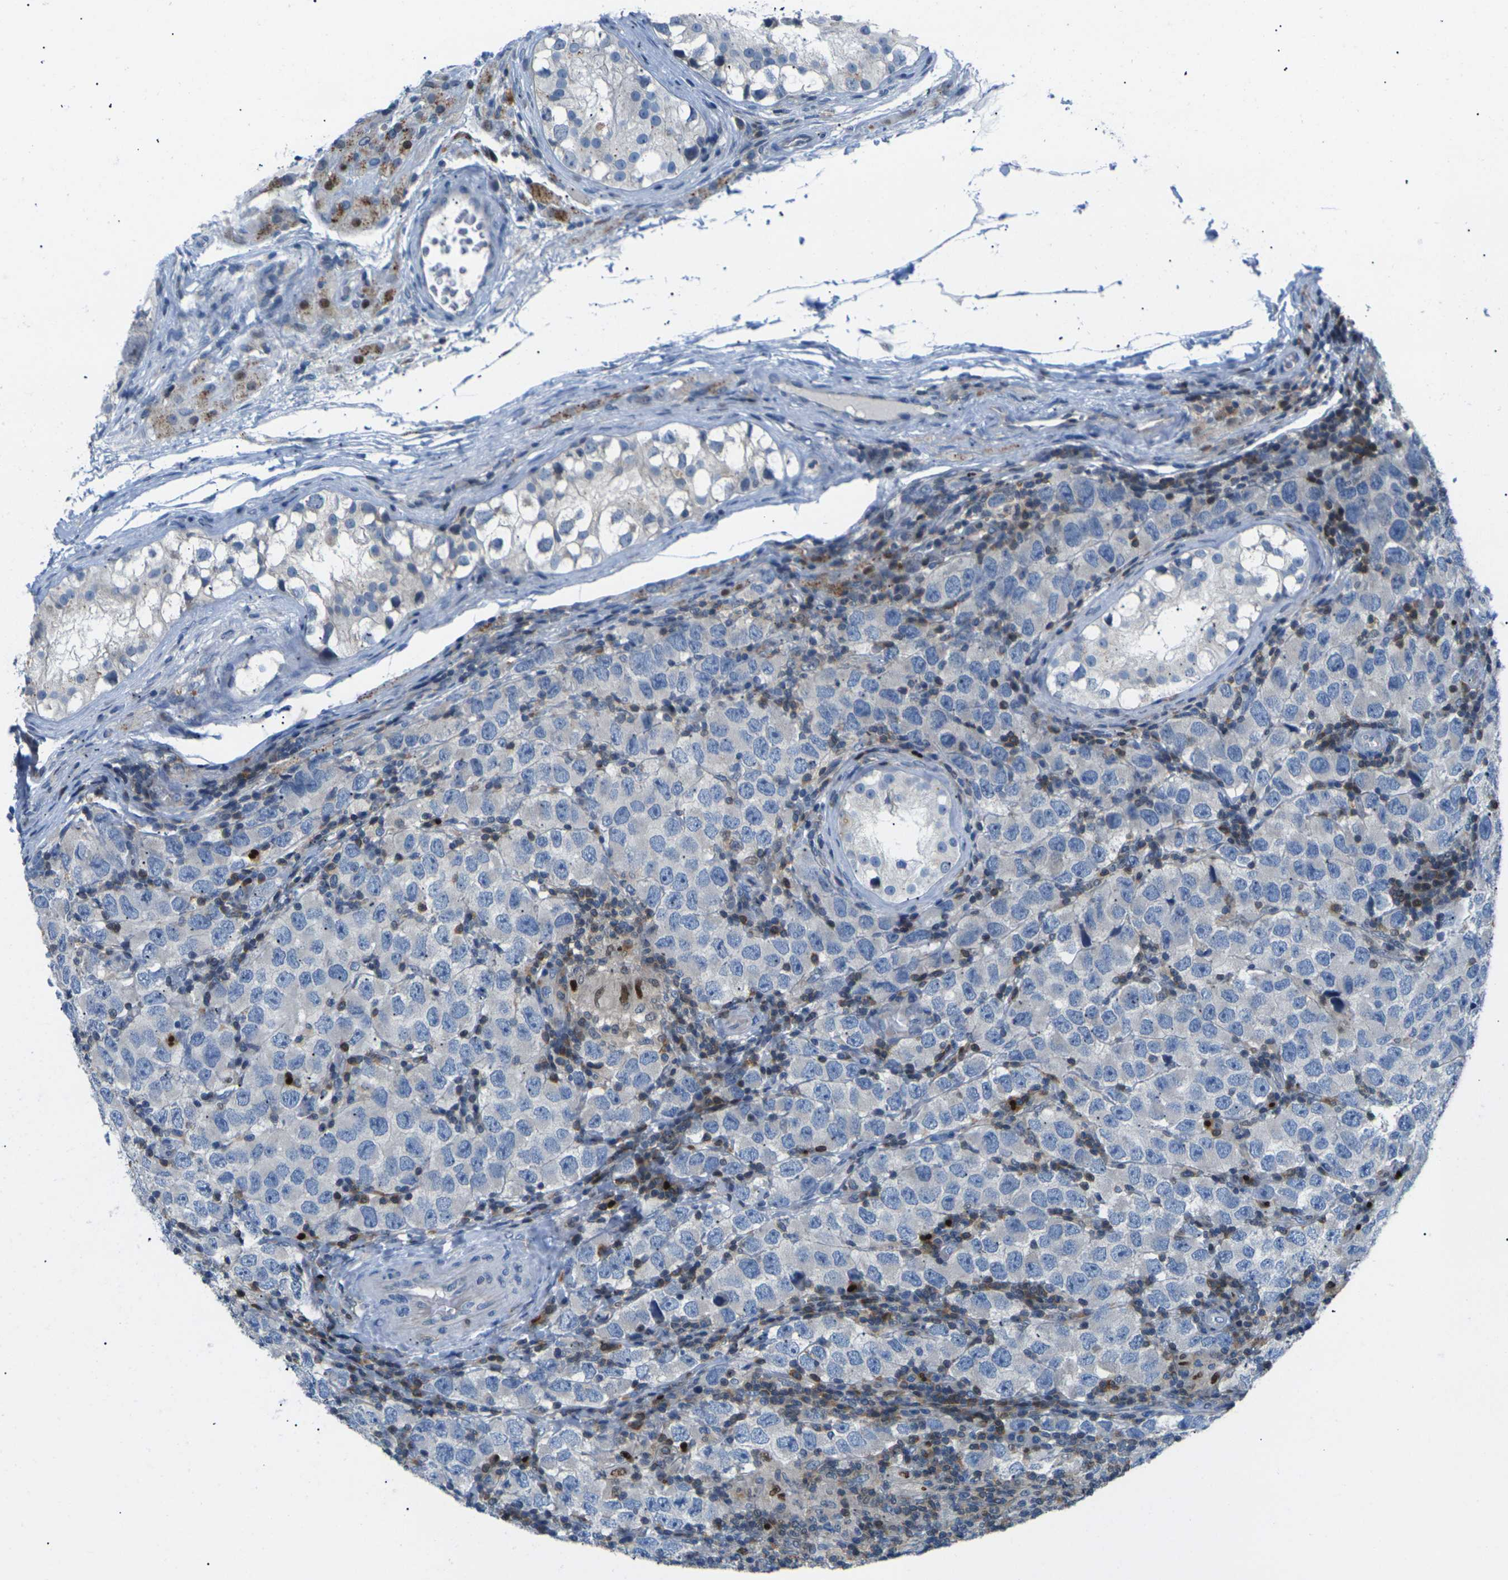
{"staining": {"intensity": "negative", "quantity": "none", "location": "none"}, "tissue": "testis cancer", "cell_type": "Tumor cells", "image_type": "cancer", "snomed": [{"axis": "morphology", "description": "Carcinoma, Embryonal, NOS"}, {"axis": "topography", "description": "Testis"}], "caption": "Immunohistochemistry of human embryonal carcinoma (testis) shows no positivity in tumor cells.", "gene": "RPS6KA3", "patient": {"sex": "male", "age": 21}}